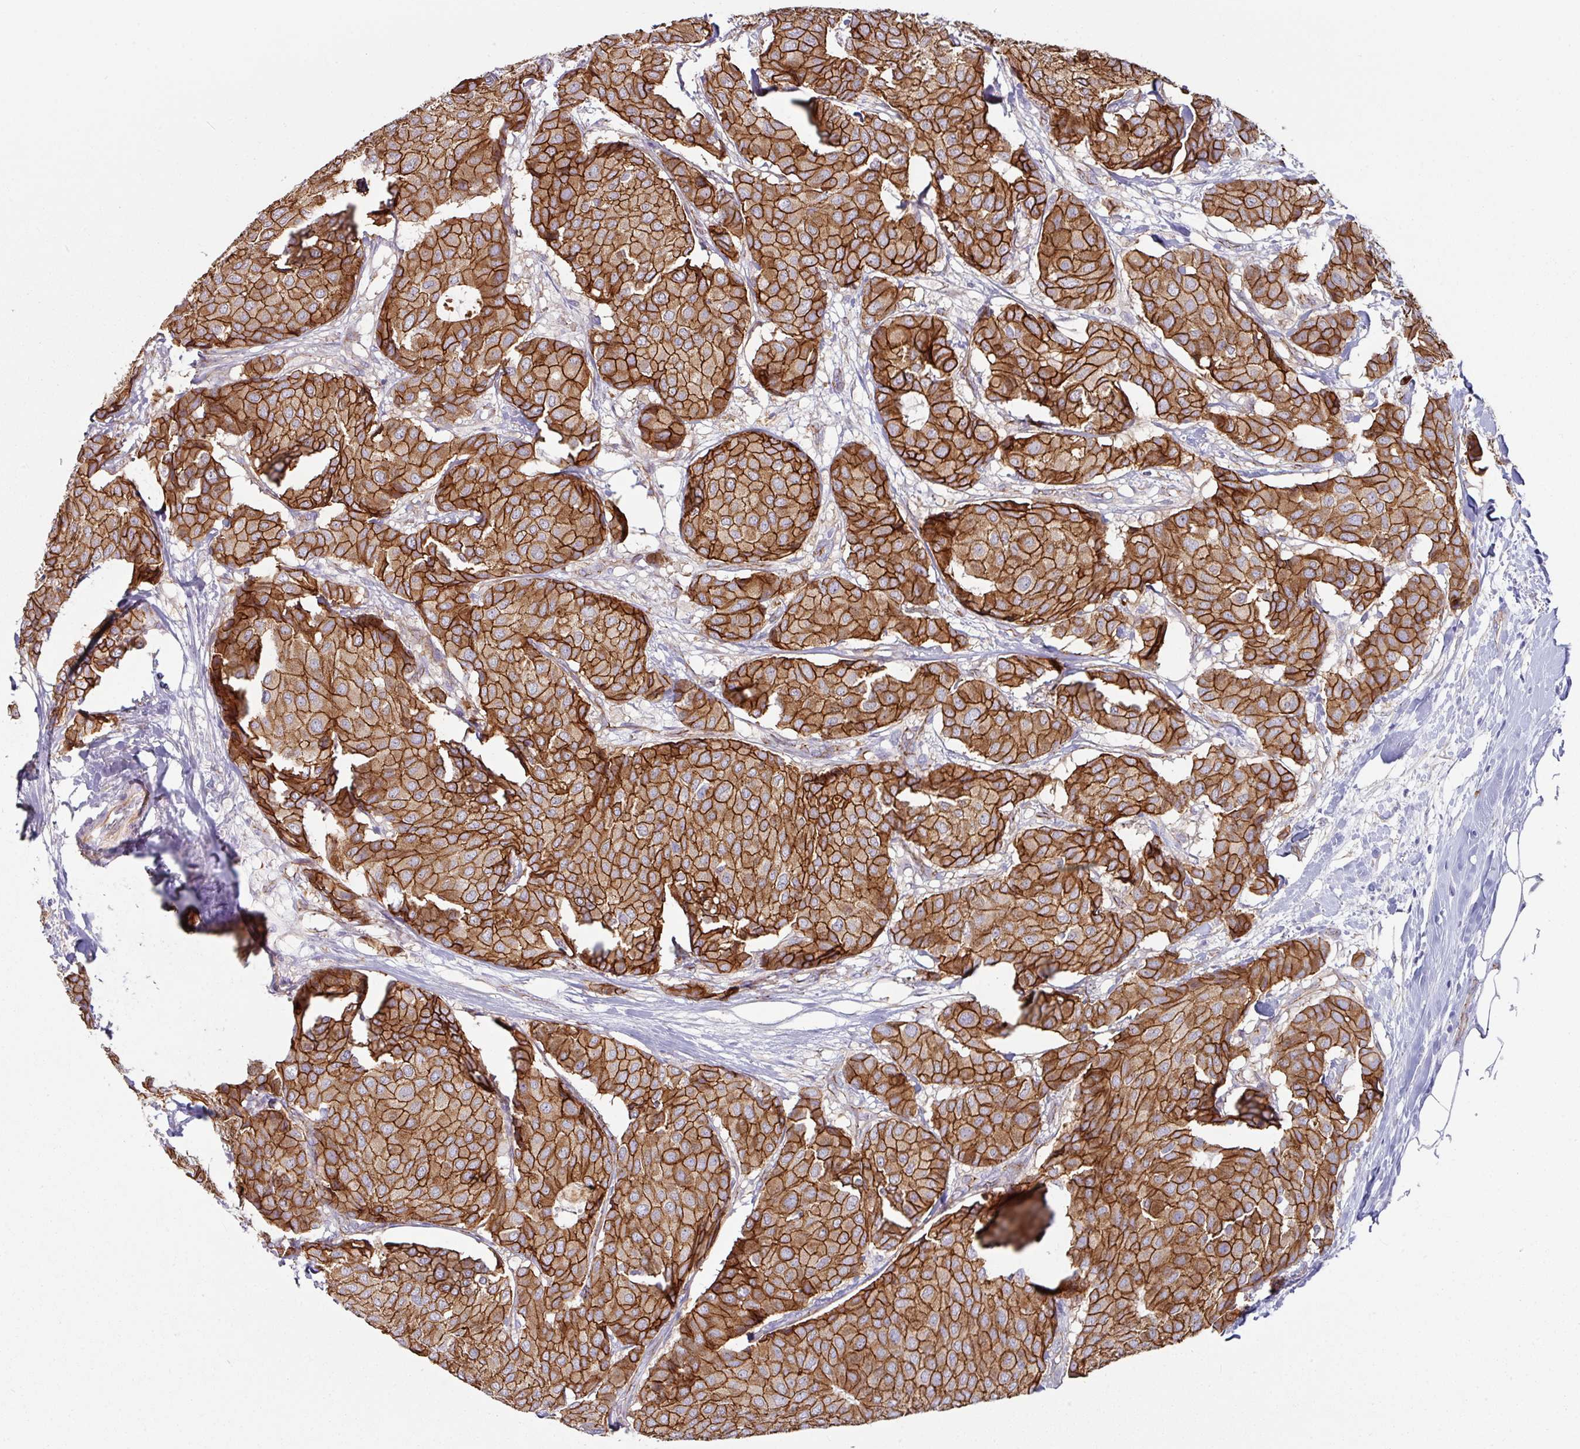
{"staining": {"intensity": "strong", "quantity": ">75%", "location": "cytoplasmic/membranous"}, "tissue": "breast cancer", "cell_type": "Tumor cells", "image_type": "cancer", "snomed": [{"axis": "morphology", "description": "Duct carcinoma"}, {"axis": "topography", "description": "Breast"}], "caption": "Immunohistochemical staining of human breast cancer (infiltrating ductal carcinoma) demonstrates strong cytoplasmic/membranous protein positivity in about >75% of tumor cells.", "gene": "JUP", "patient": {"sex": "female", "age": 75}}